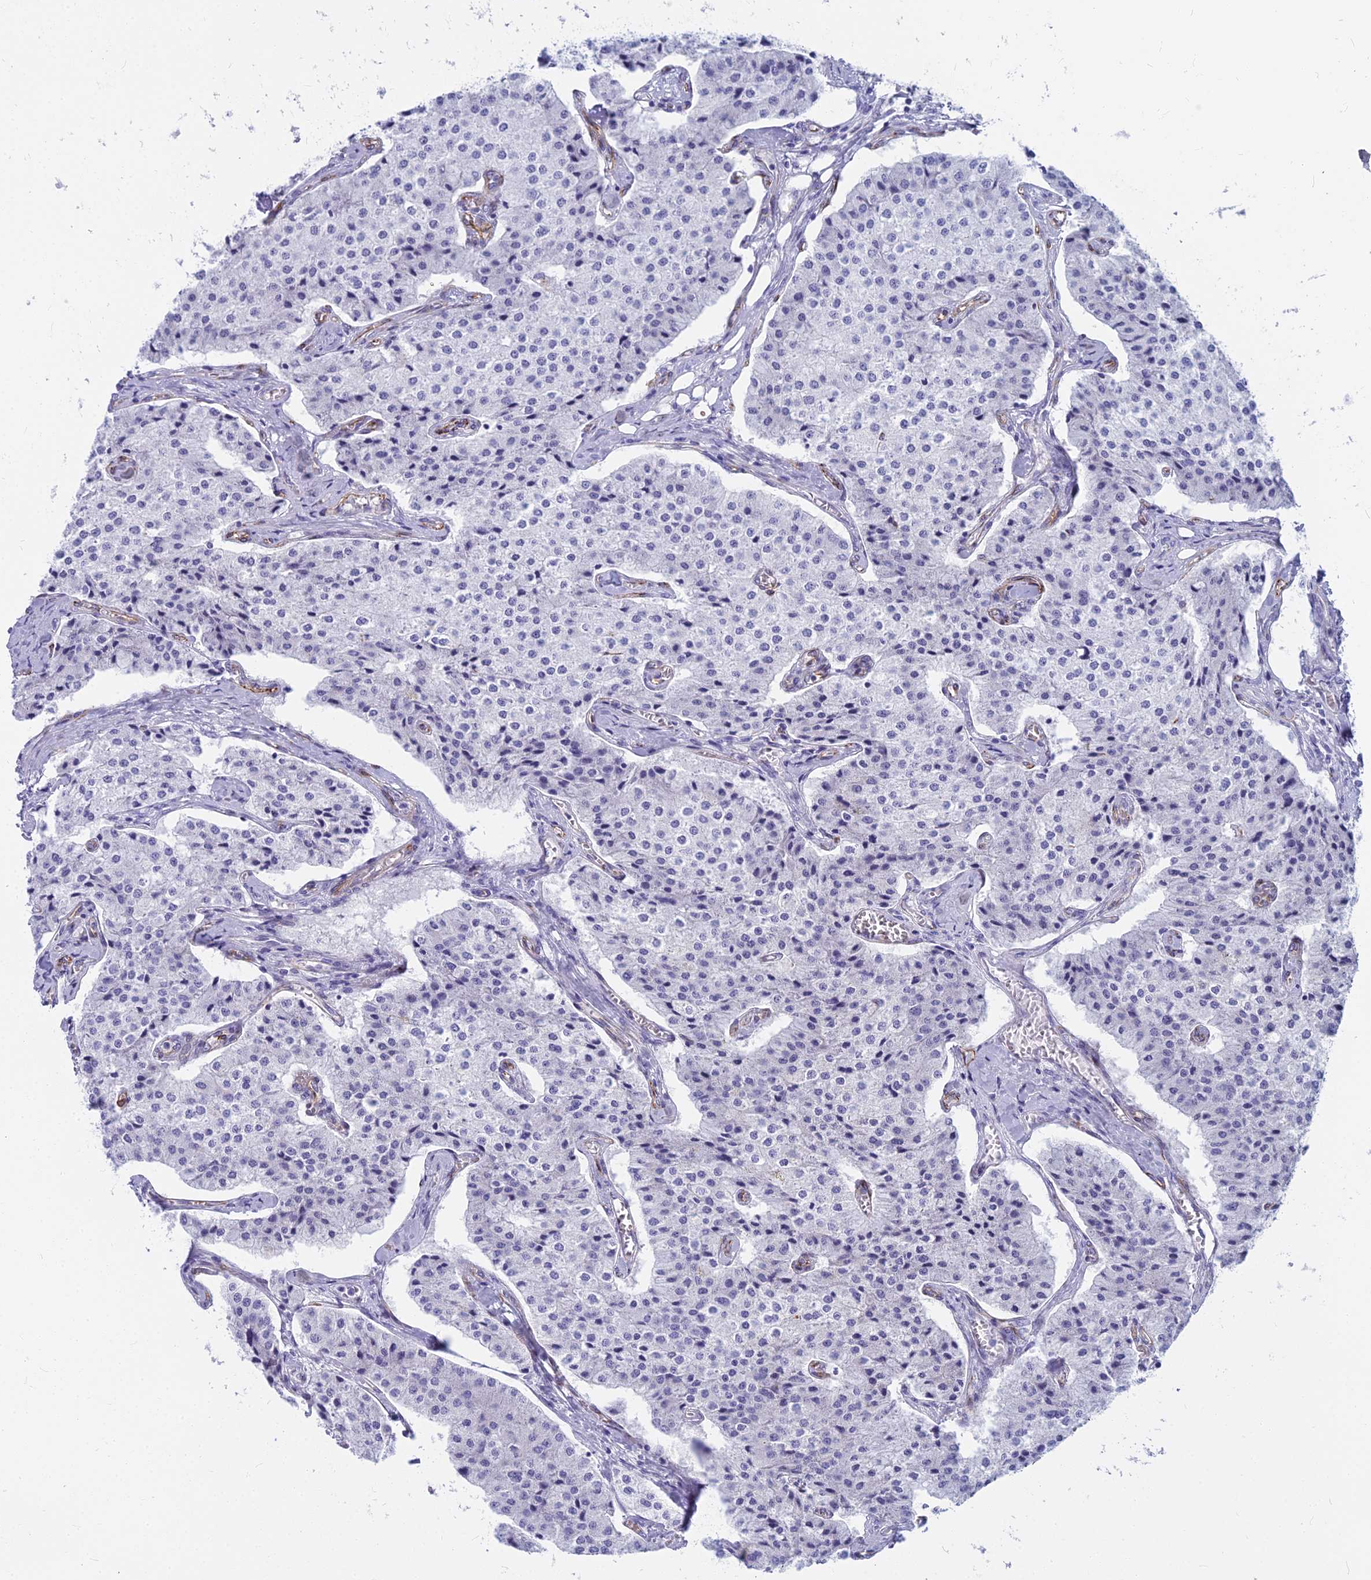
{"staining": {"intensity": "negative", "quantity": "none", "location": "none"}, "tissue": "carcinoid", "cell_type": "Tumor cells", "image_type": "cancer", "snomed": [{"axis": "morphology", "description": "Carcinoid, malignant, NOS"}, {"axis": "topography", "description": "Colon"}], "caption": "An immunohistochemistry image of malignant carcinoid is shown. There is no staining in tumor cells of malignant carcinoid. (DAB IHC with hematoxylin counter stain).", "gene": "EVI2A", "patient": {"sex": "female", "age": 52}}